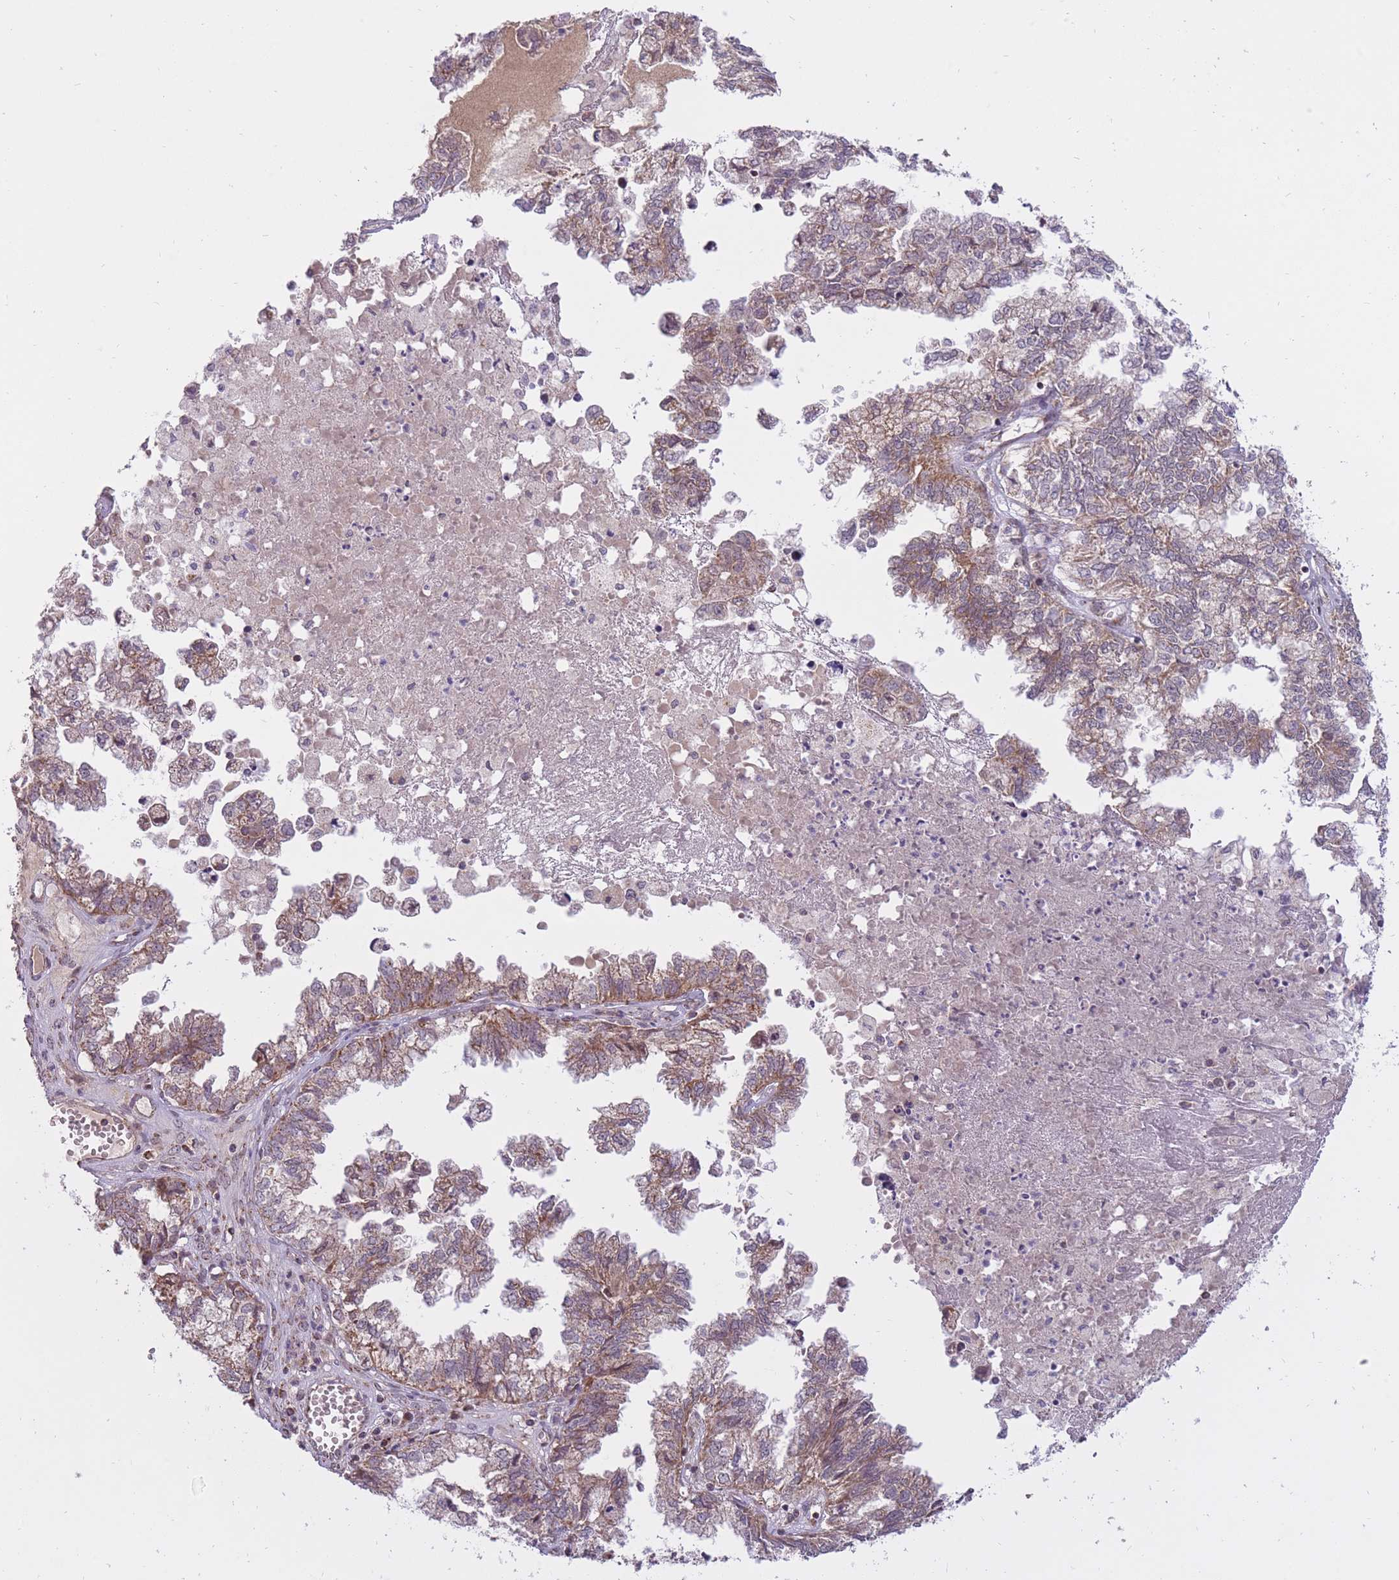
{"staining": {"intensity": "moderate", "quantity": ">75%", "location": "cytoplasmic/membranous"}, "tissue": "ovarian cancer", "cell_type": "Tumor cells", "image_type": "cancer", "snomed": [{"axis": "morphology", "description": "Cystadenocarcinoma, mucinous, NOS"}, {"axis": "topography", "description": "Ovary"}], "caption": "Ovarian mucinous cystadenocarcinoma stained with DAB (3,3'-diaminobenzidine) IHC reveals medium levels of moderate cytoplasmic/membranous positivity in approximately >75% of tumor cells. Using DAB (3,3'-diaminobenzidine) (brown) and hematoxylin (blue) stains, captured at high magnification using brightfield microscopy.", "gene": "LIN7C", "patient": {"sex": "female", "age": 72}}